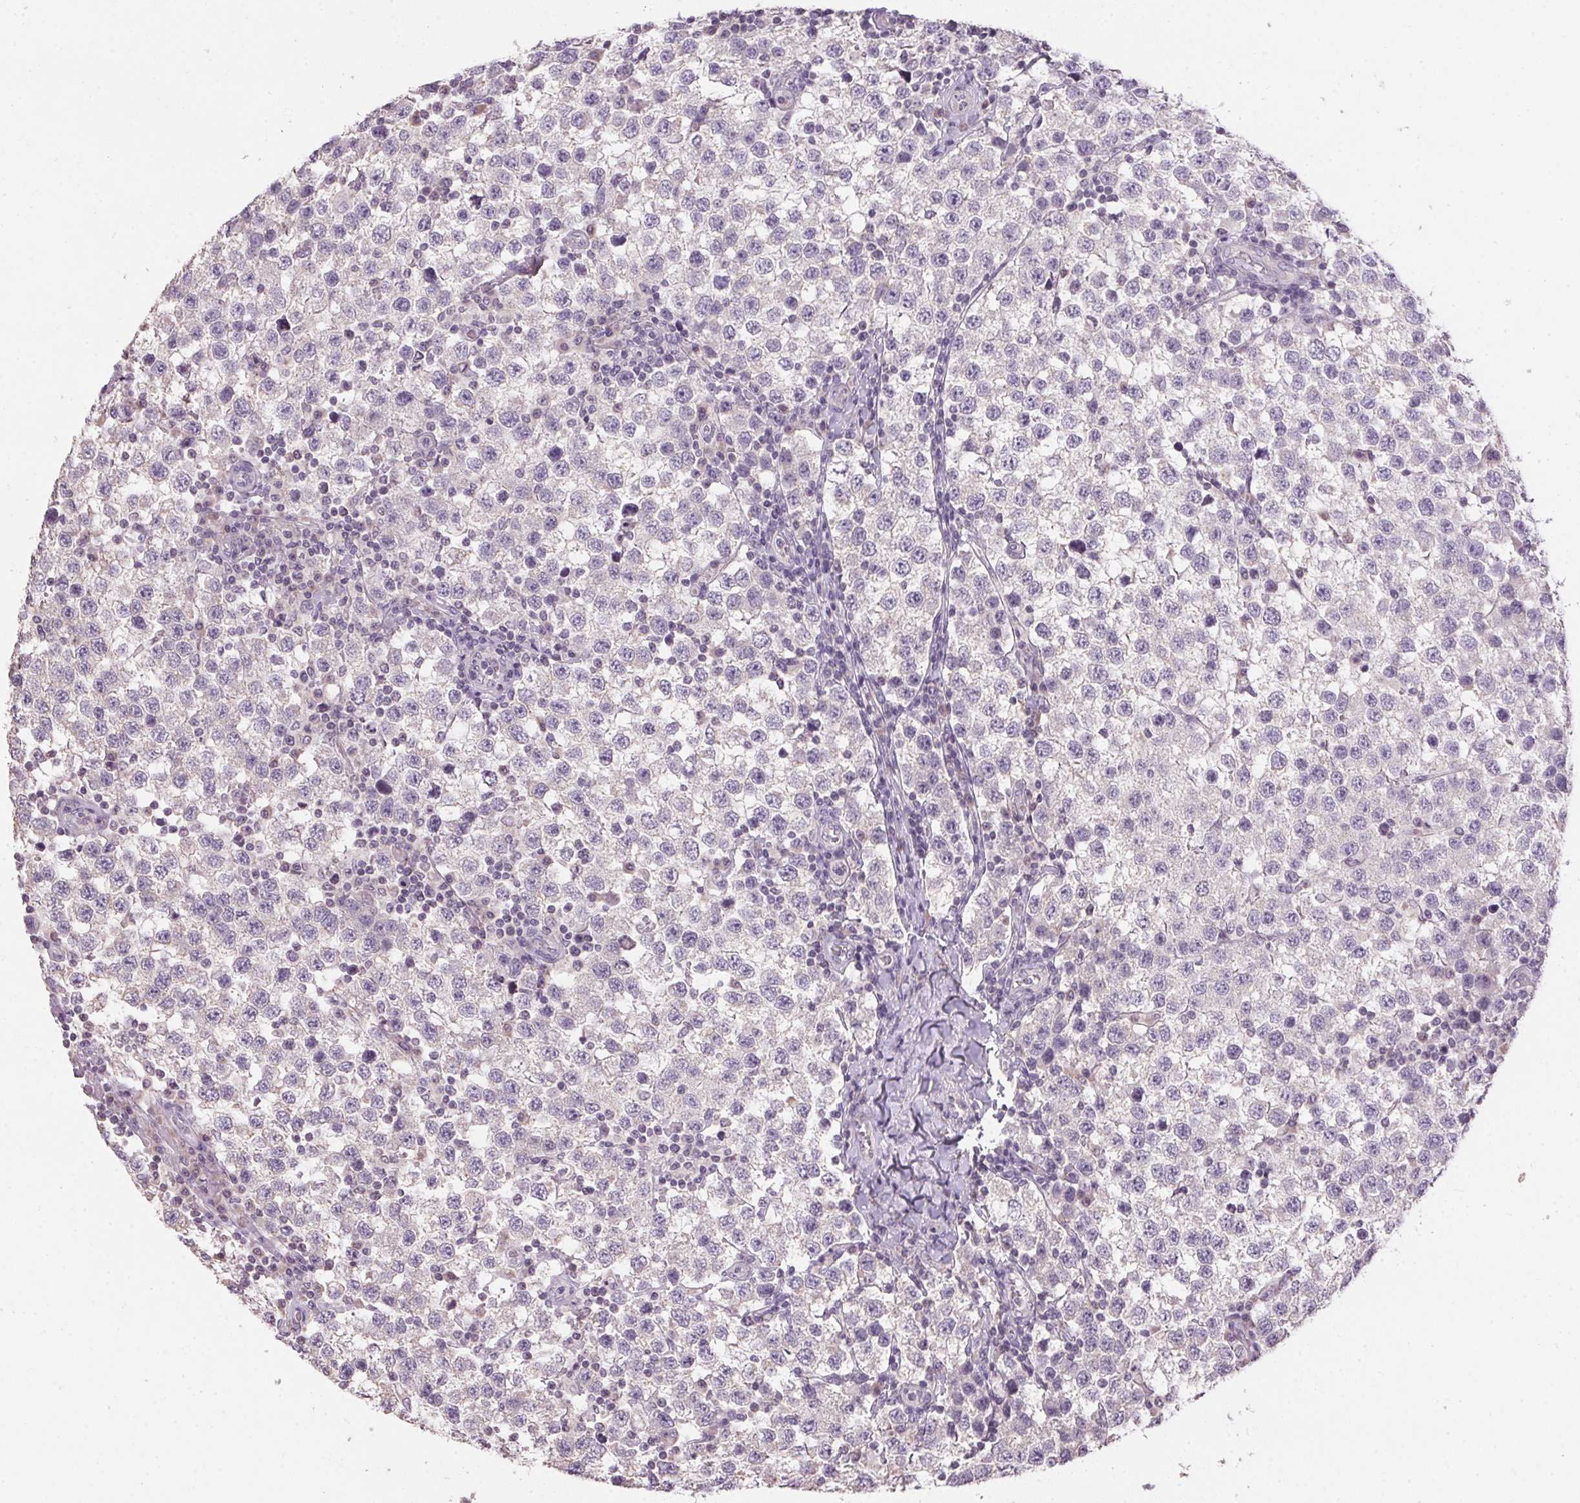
{"staining": {"intensity": "negative", "quantity": "none", "location": "none"}, "tissue": "testis cancer", "cell_type": "Tumor cells", "image_type": "cancer", "snomed": [{"axis": "morphology", "description": "Seminoma, NOS"}, {"axis": "topography", "description": "Testis"}], "caption": "Immunohistochemistry (IHC) of testis seminoma reveals no expression in tumor cells. (DAB immunohistochemistry (IHC) visualized using brightfield microscopy, high magnification).", "gene": "SPACA9", "patient": {"sex": "male", "age": 34}}